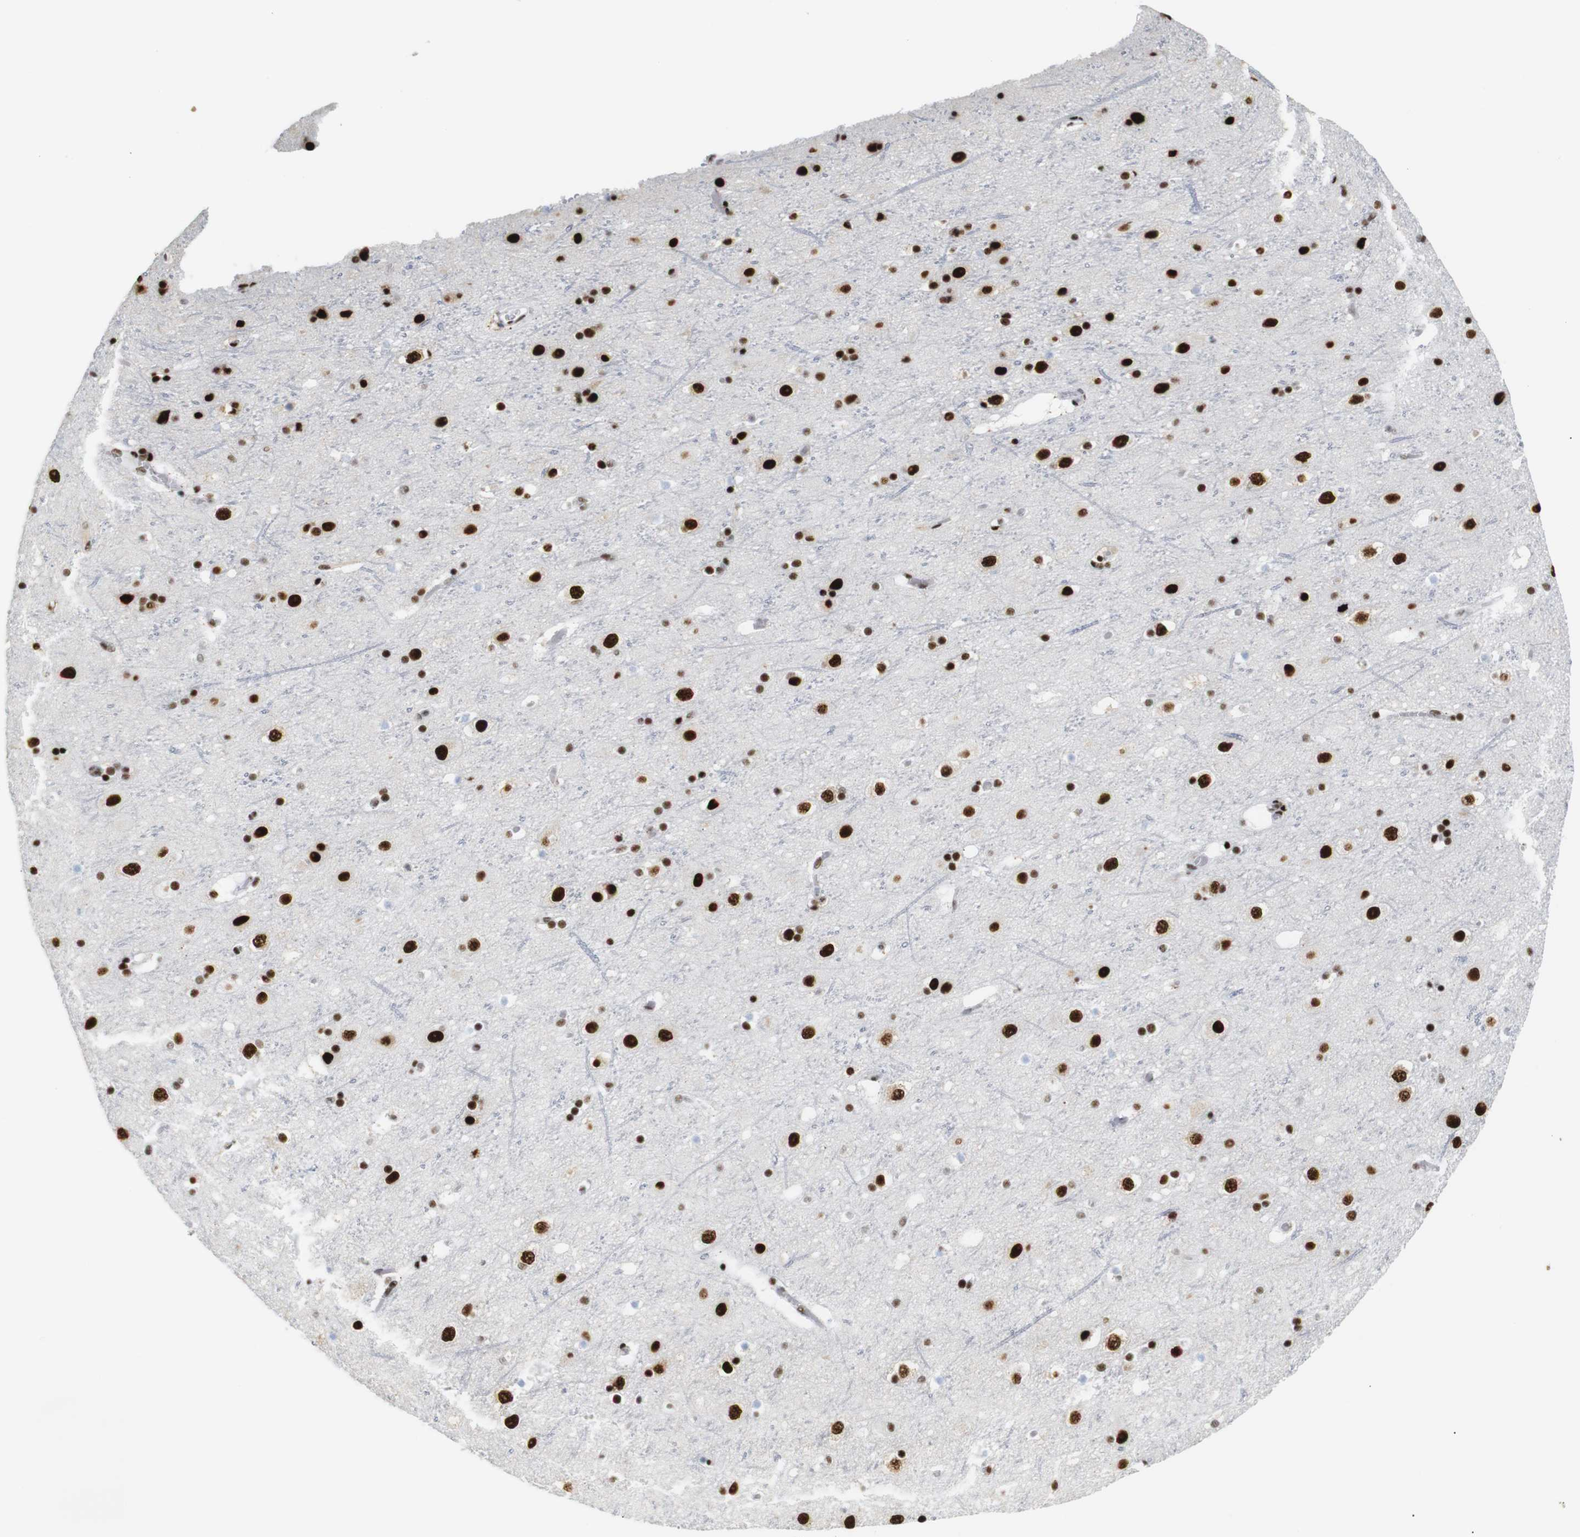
{"staining": {"intensity": "moderate", "quantity": ">75%", "location": "nuclear"}, "tissue": "cerebral cortex", "cell_type": "Endothelial cells", "image_type": "normal", "snomed": [{"axis": "morphology", "description": "Normal tissue, NOS"}, {"axis": "topography", "description": "Cerebral cortex"}], "caption": "About >75% of endothelial cells in unremarkable human cerebral cortex reveal moderate nuclear protein staining as visualized by brown immunohistochemical staining.", "gene": "TRA2B", "patient": {"sex": "male", "age": 45}}